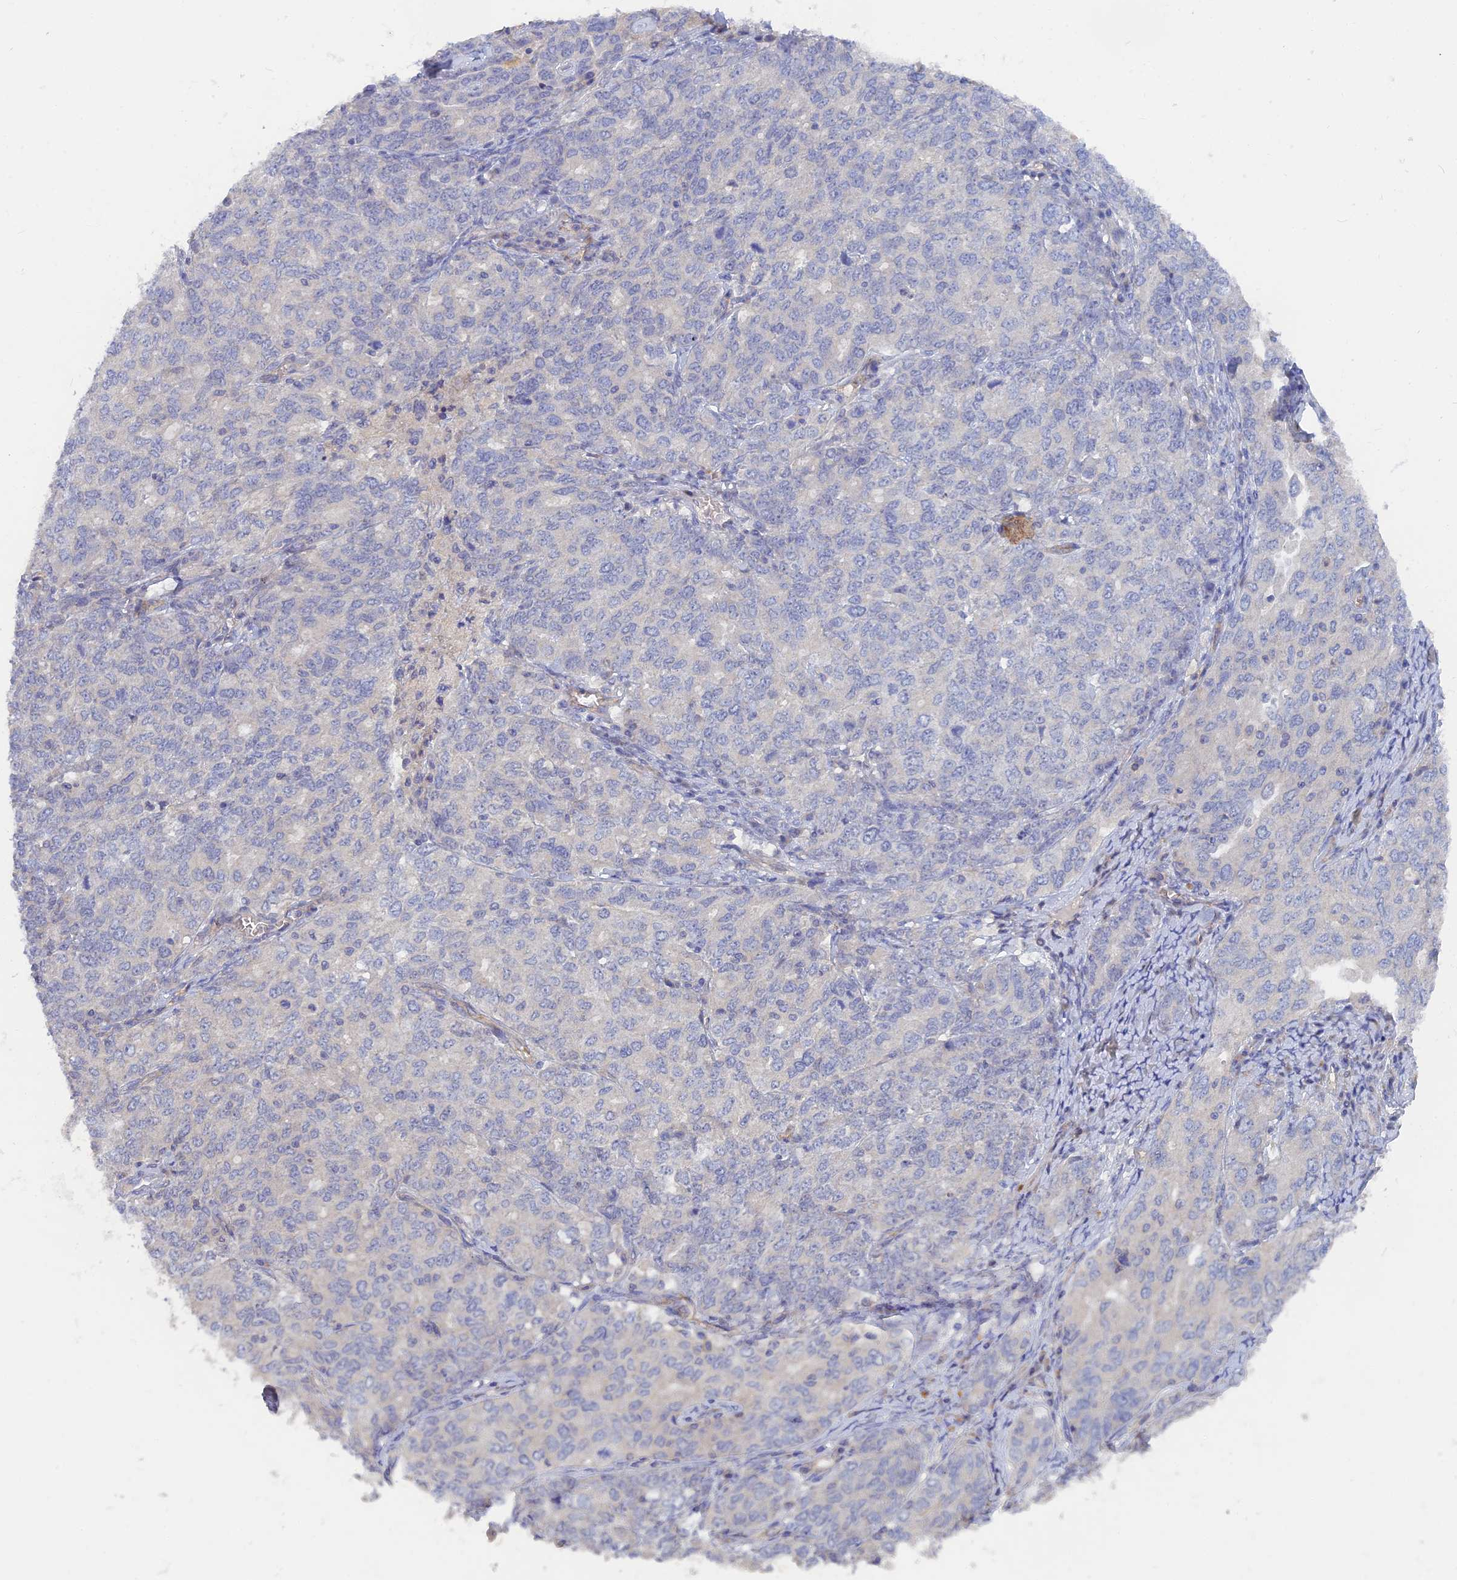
{"staining": {"intensity": "negative", "quantity": "none", "location": "none"}, "tissue": "ovarian cancer", "cell_type": "Tumor cells", "image_type": "cancer", "snomed": [{"axis": "morphology", "description": "Carcinoma, endometroid"}, {"axis": "topography", "description": "Ovary"}], "caption": "There is no significant expression in tumor cells of ovarian endometroid carcinoma.", "gene": "ARRDC1", "patient": {"sex": "female", "age": 62}}